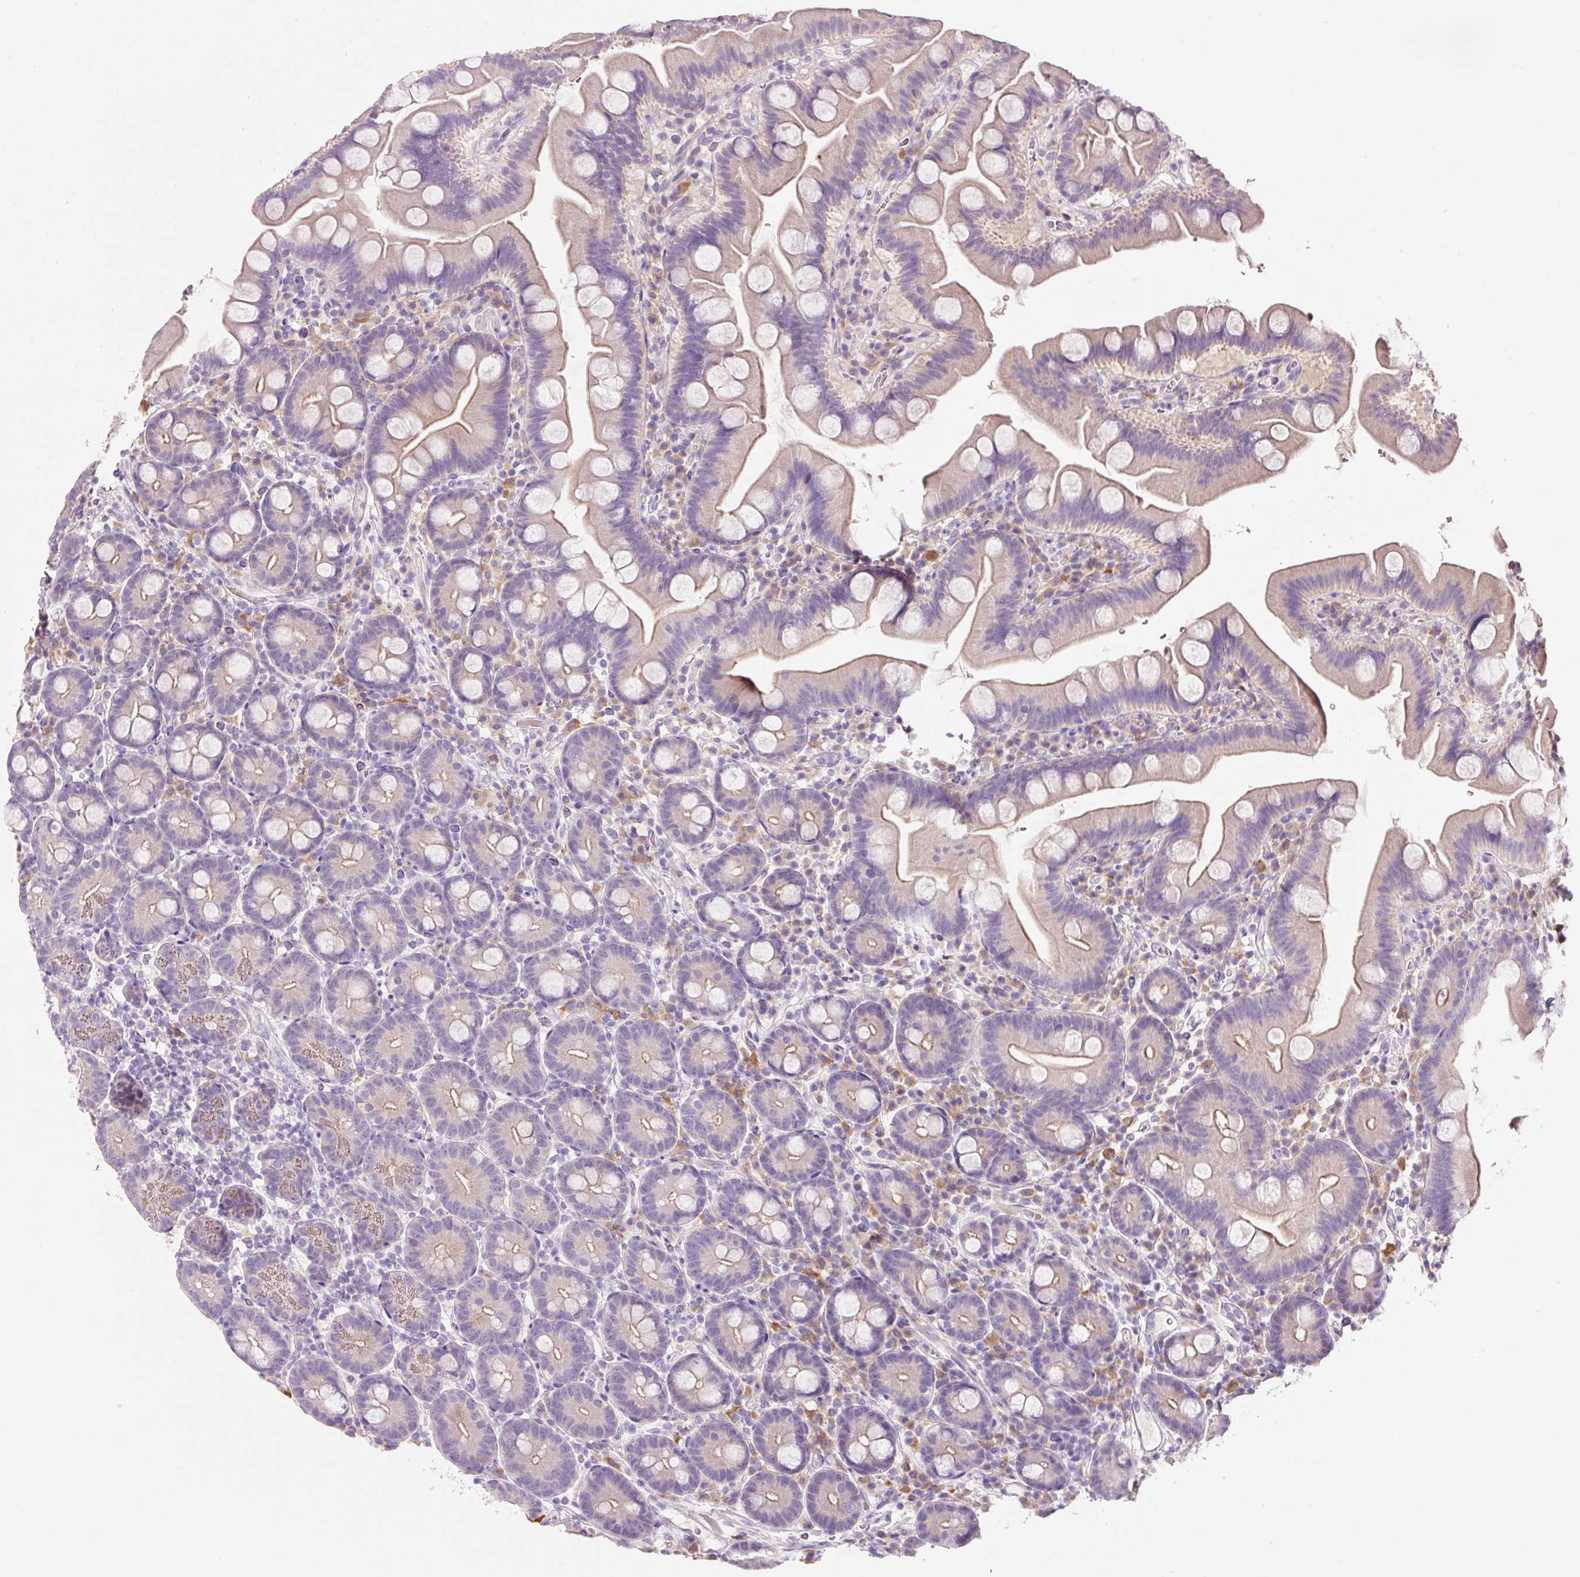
{"staining": {"intensity": "weak", "quantity": "<25%", "location": "cytoplasmic/membranous"}, "tissue": "small intestine", "cell_type": "Glandular cells", "image_type": "normal", "snomed": [{"axis": "morphology", "description": "Normal tissue, NOS"}, {"axis": "topography", "description": "Small intestine"}], "caption": "IHC of unremarkable human small intestine reveals no positivity in glandular cells. (DAB IHC visualized using brightfield microscopy, high magnification).", "gene": "TENT5C", "patient": {"sex": "female", "age": 68}}